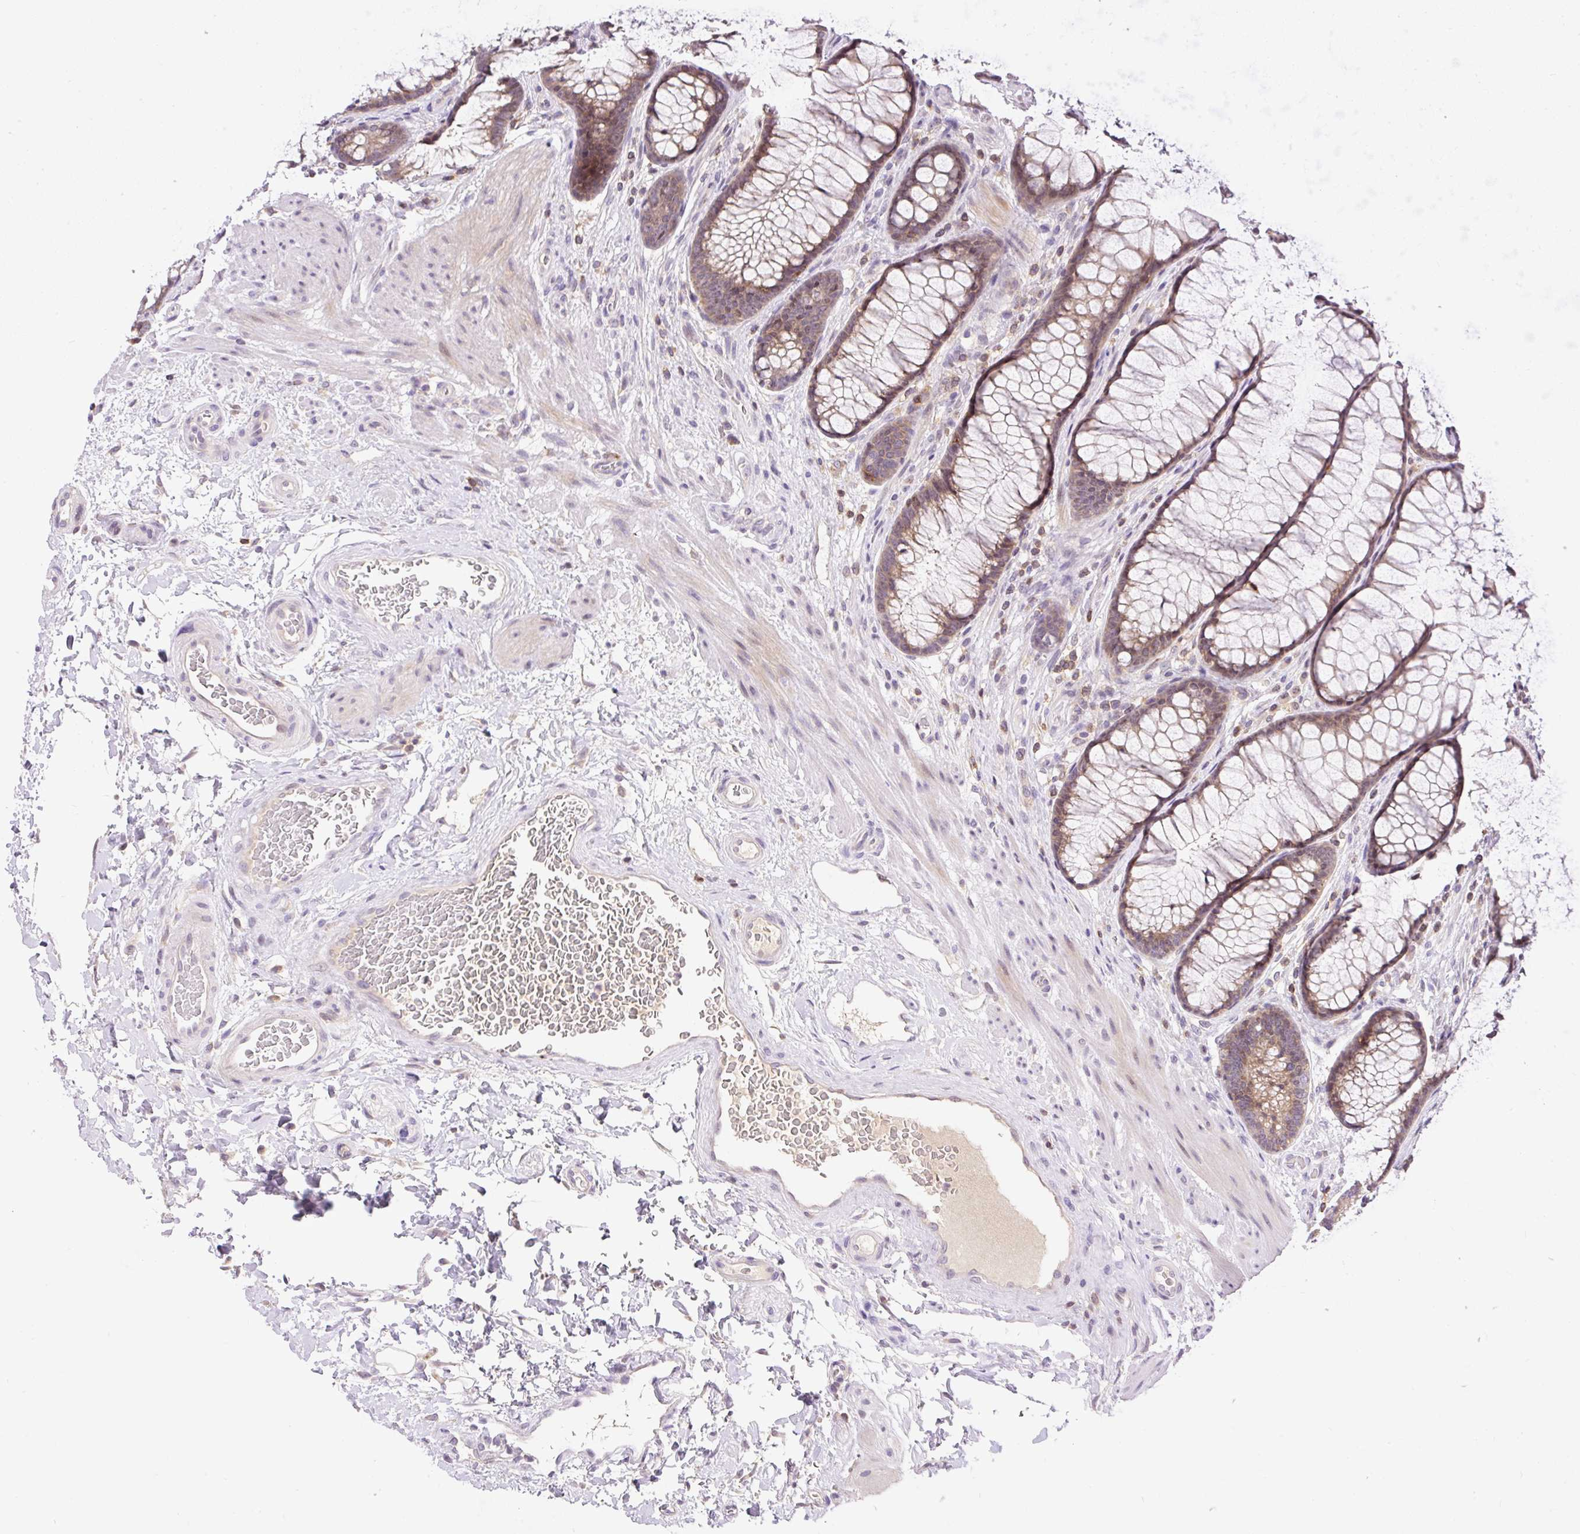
{"staining": {"intensity": "weak", "quantity": ">75%", "location": "cytoplasmic/membranous"}, "tissue": "colon", "cell_type": "Endothelial cells", "image_type": "normal", "snomed": [{"axis": "morphology", "description": "Normal tissue, NOS"}, {"axis": "topography", "description": "Colon"}], "caption": "This image exhibits normal colon stained with immunohistochemistry (IHC) to label a protein in brown. The cytoplasmic/membranous of endothelial cells show weak positivity for the protein. Nuclei are counter-stained blue.", "gene": "CARD11", "patient": {"sex": "female", "age": 82}}